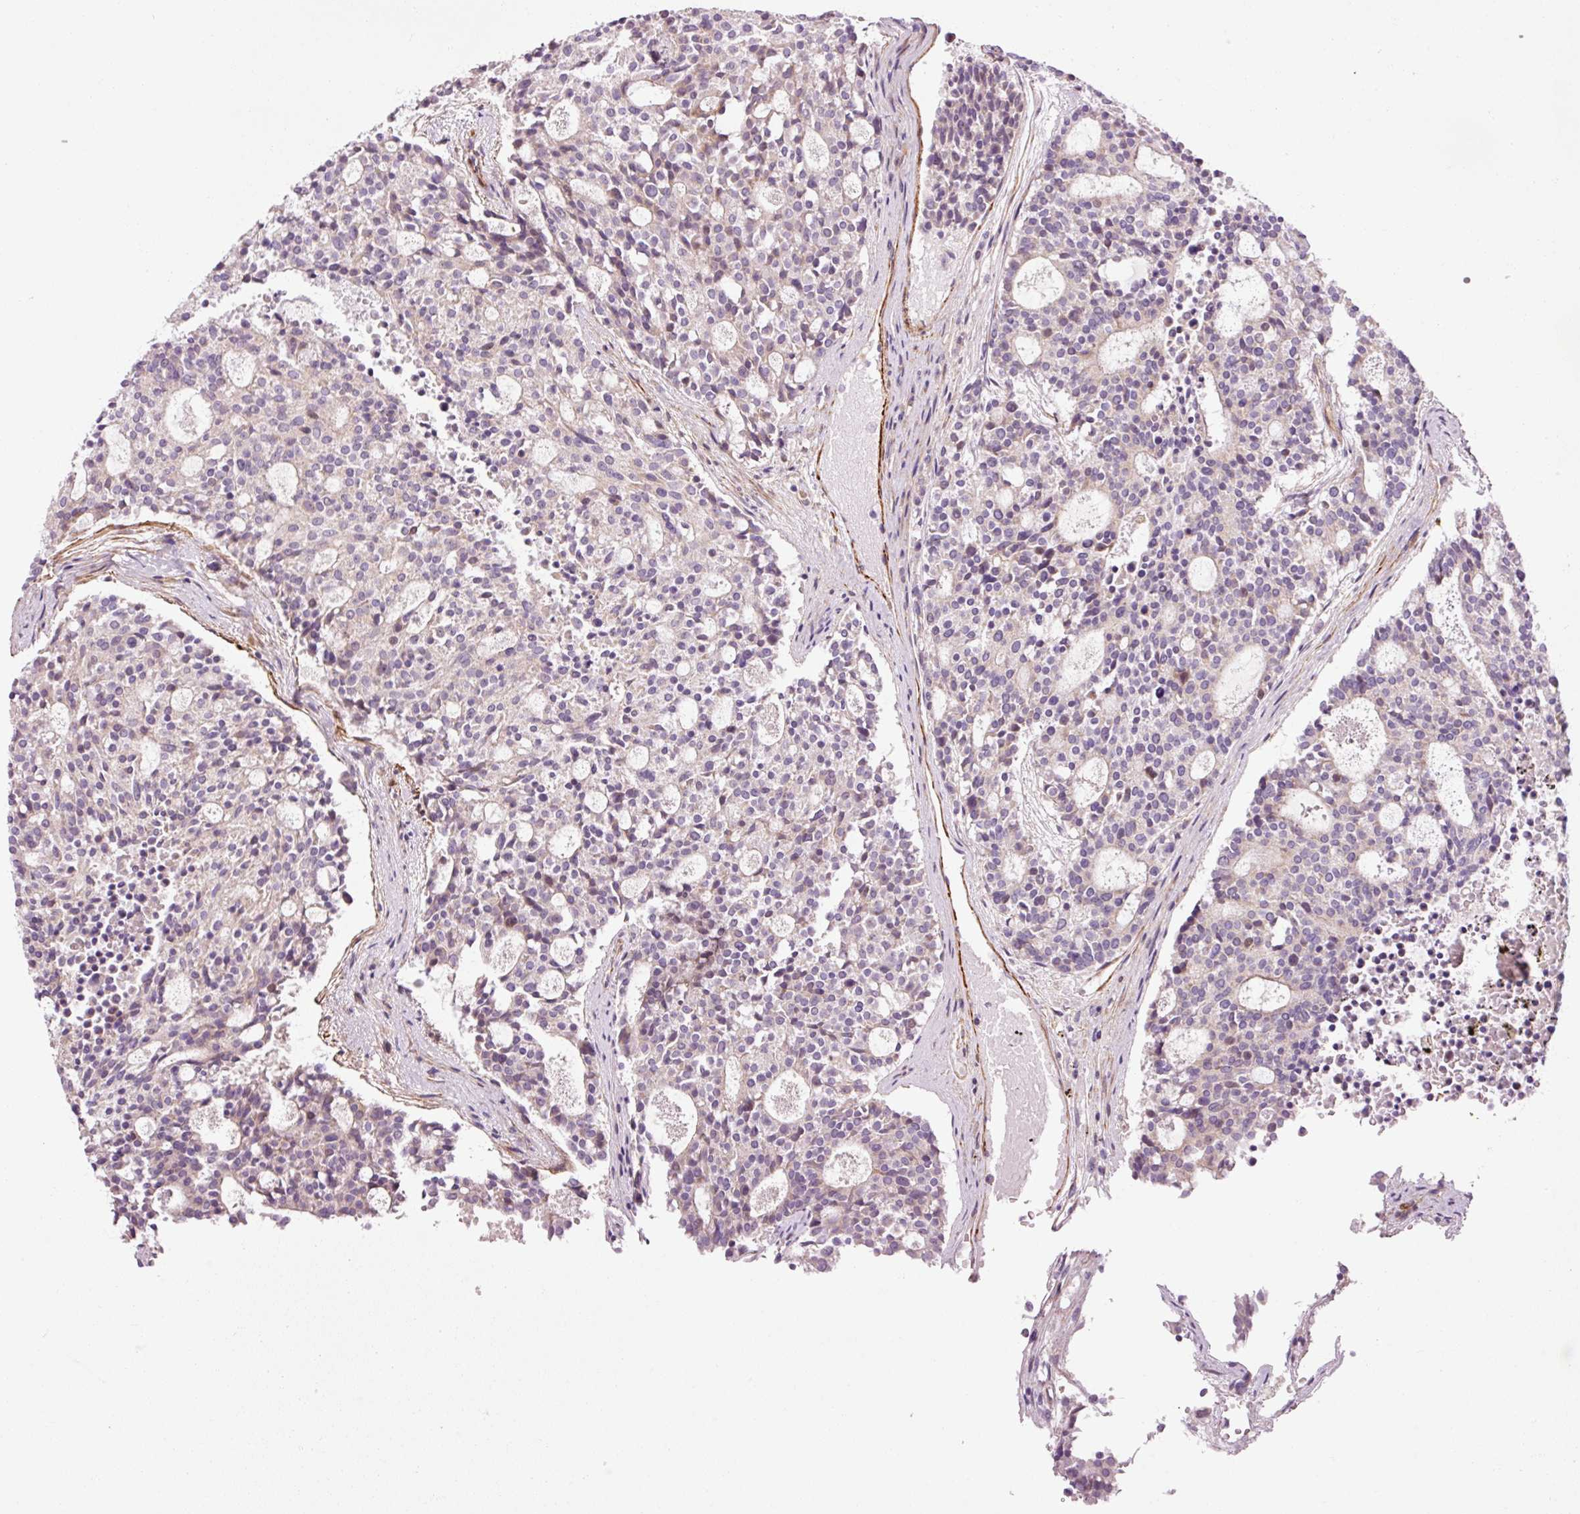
{"staining": {"intensity": "negative", "quantity": "none", "location": "none"}, "tissue": "carcinoid", "cell_type": "Tumor cells", "image_type": "cancer", "snomed": [{"axis": "morphology", "description": "Carcinoid, malignant, NOS"}, {"axis": "topography", "description": "Pancreas"}], "caption": "Tumor cells show no significant positivity in malignant carcinoid.", "gene": "ANKRD20A1", "patient": {"sex": "female", "age": 54}}